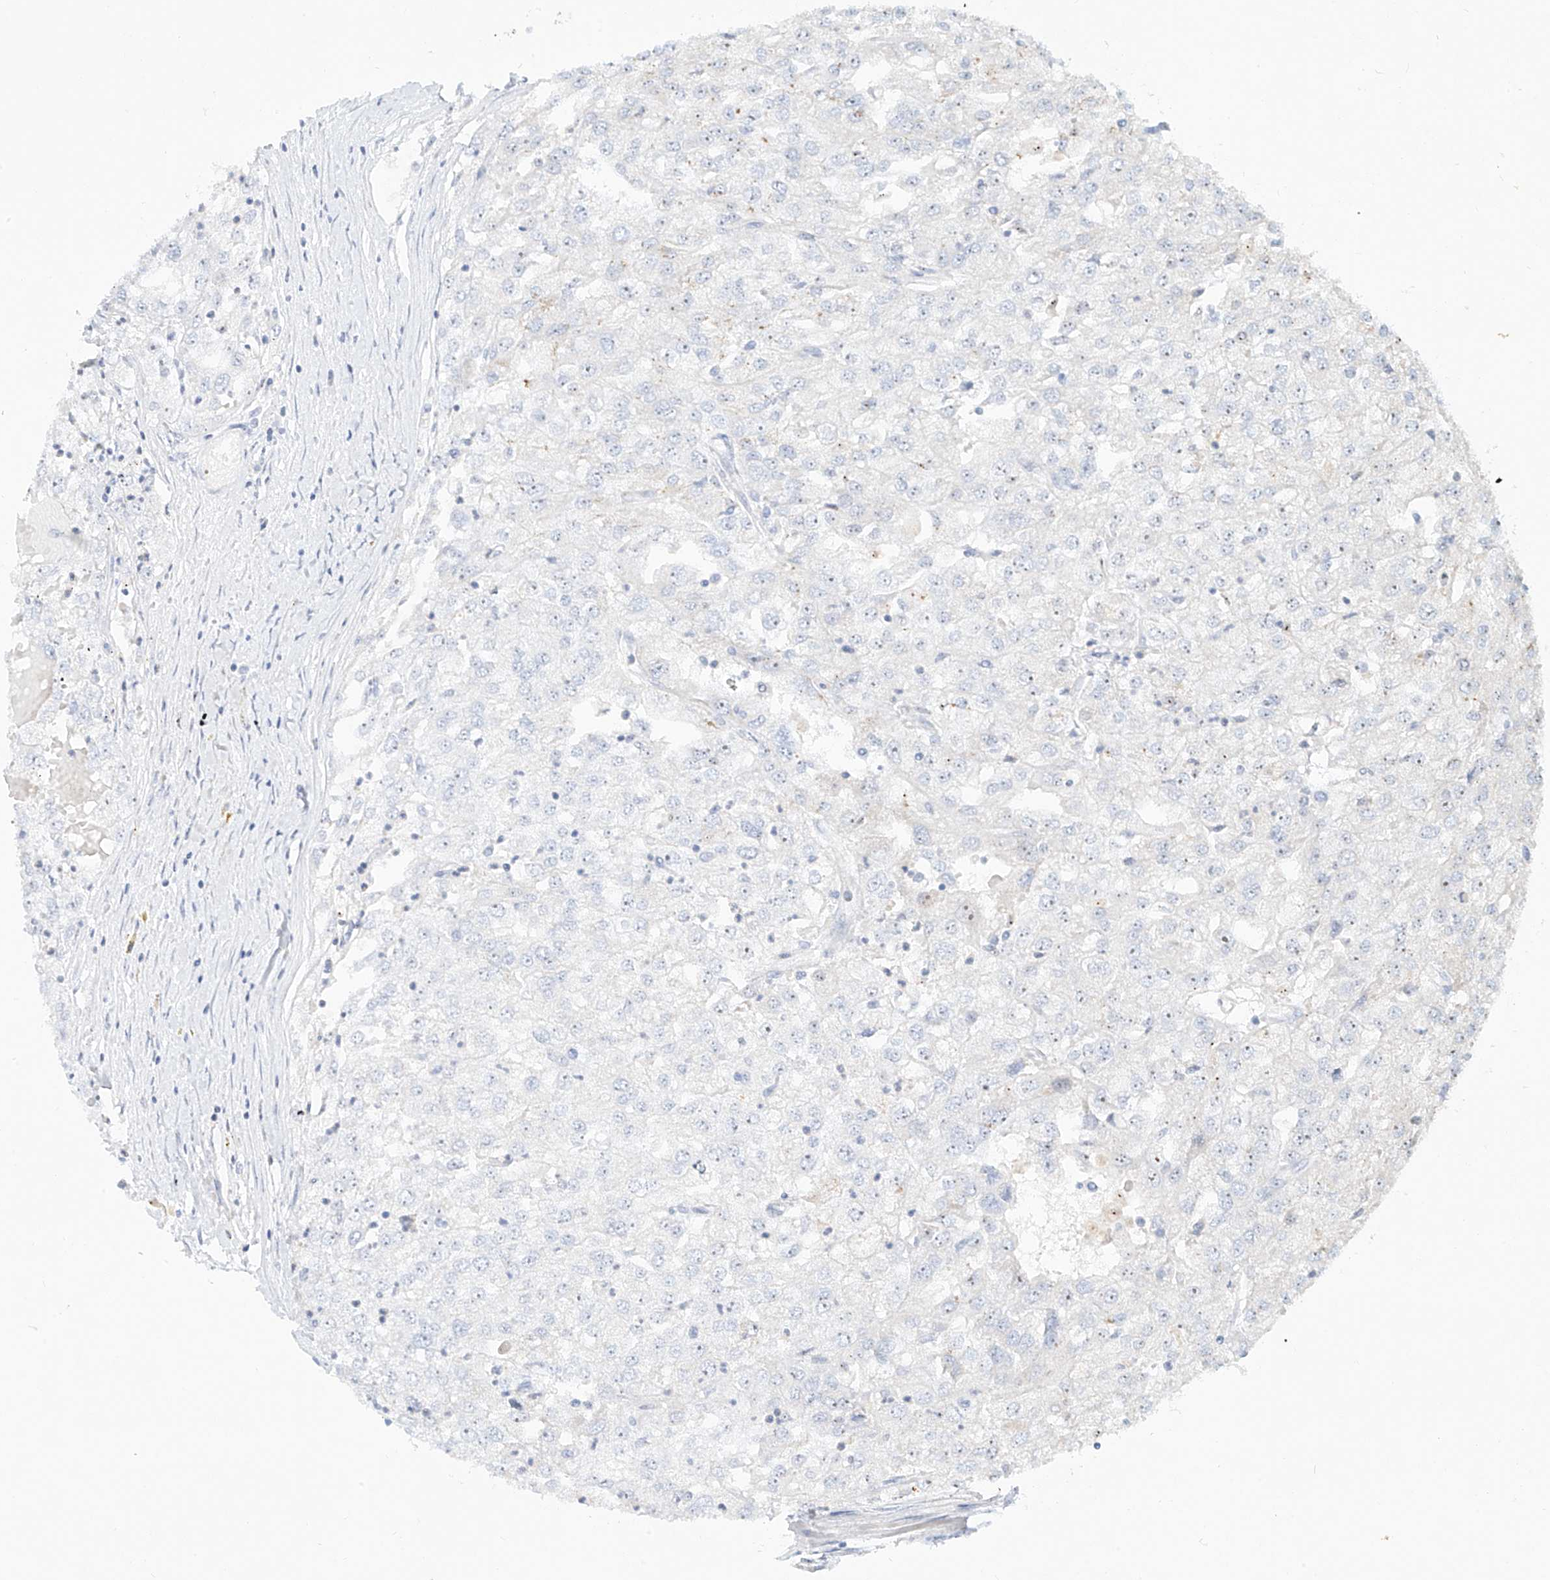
{"staining": {"intensity": "negative", "quantity": "none", "location": "none"}, "tissue": "renal cancer", "cell_type": "Tumor cells", "image_type": "cancer", "snomed": [{"axis": "morphology", "description": "Adenocarcinoma, NOS"}, {"axis": "topography", "description": "Kidney"}], "caption": "IHC of adenocarcinoma (renal) shows no positivity in tumor cells.", "gene": "SNU13", "patient": {"sex": "female", "age": 54}}